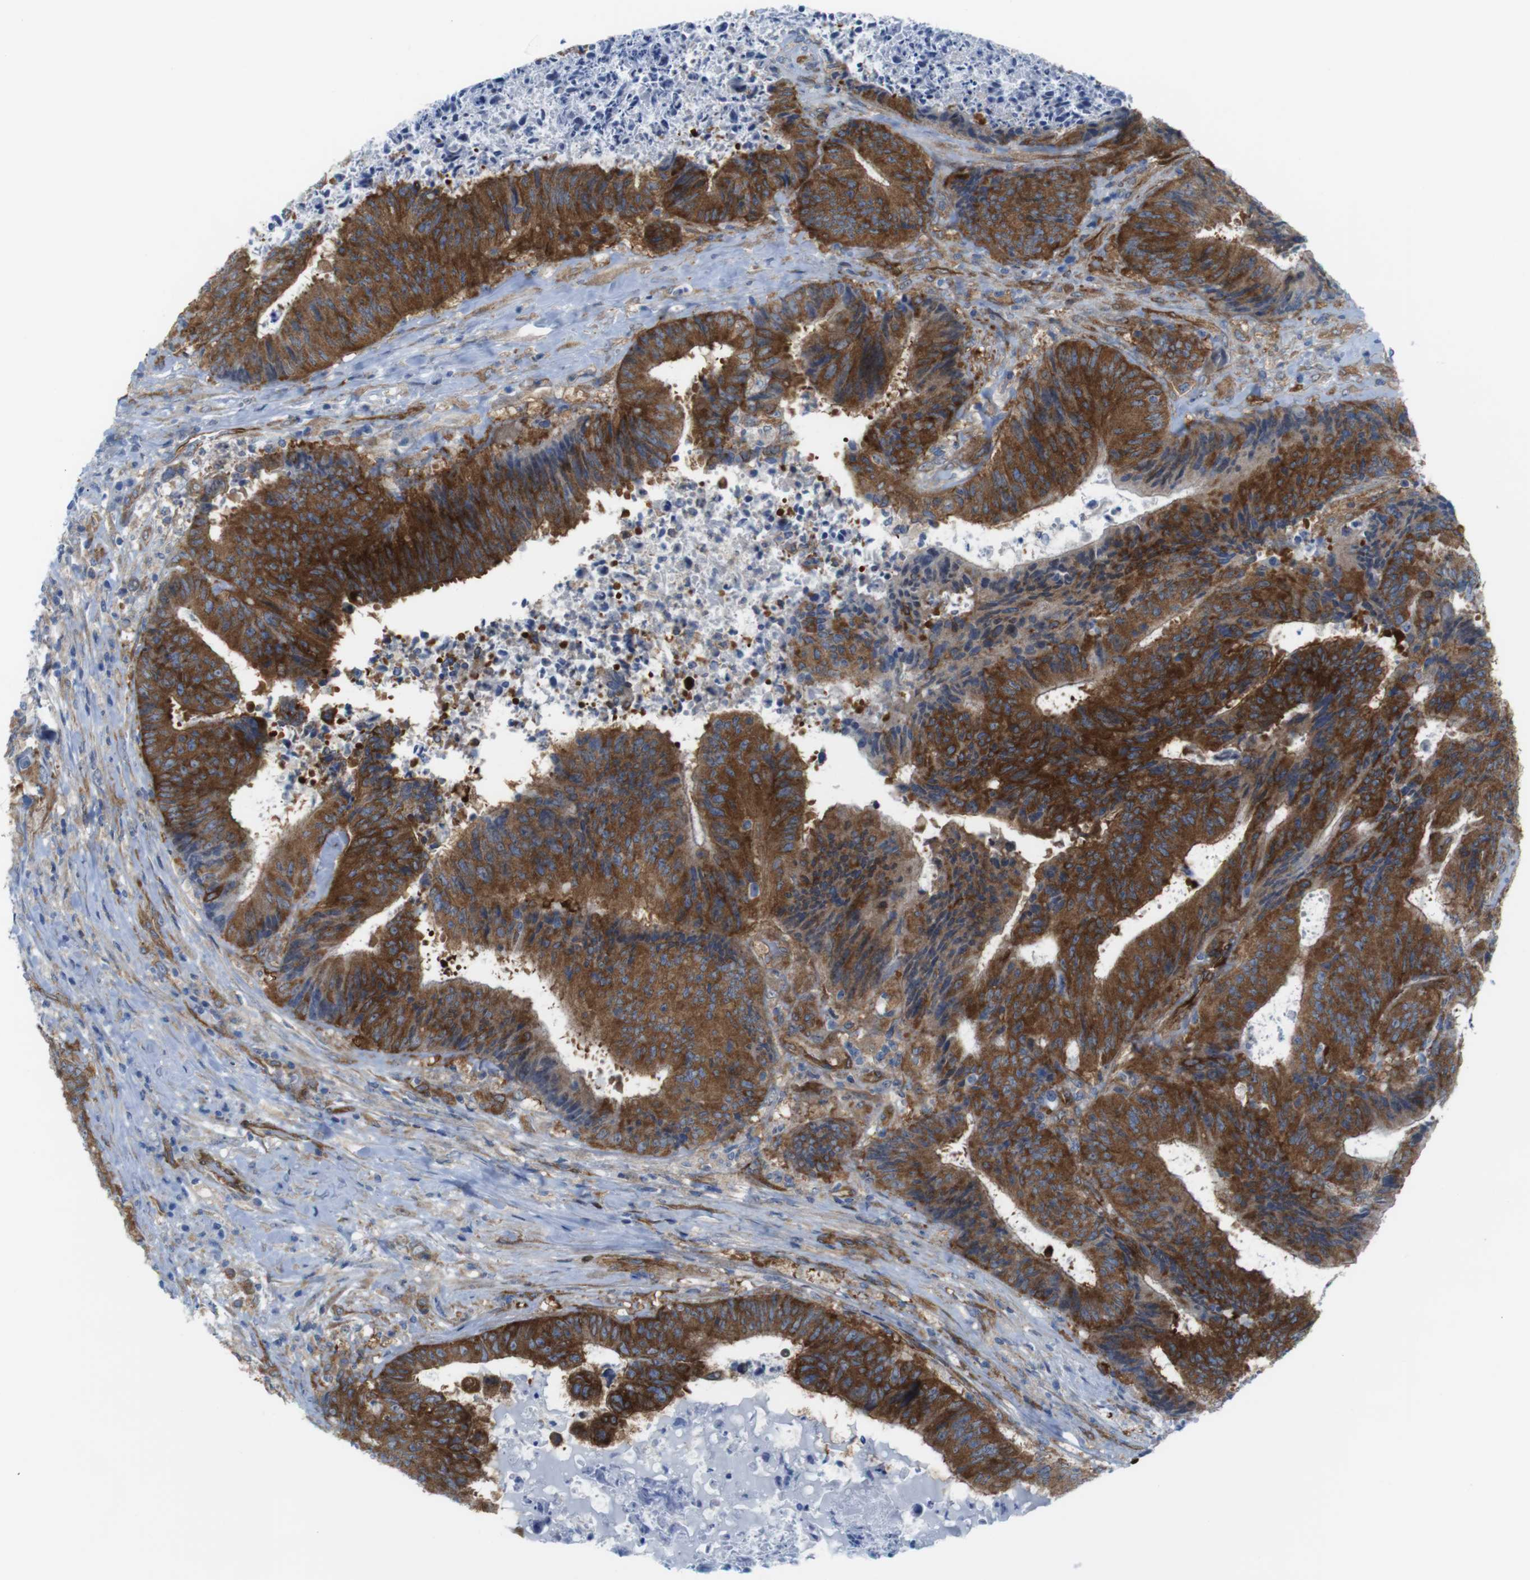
{"staining": {"intensity": "strong", "quantity": ">75%", "location": "cytoplasmic/membranous"}, "tissue": "colorectal cancer", "cell_type": "Tumor cells", "image_type": "cancer", "snomed": [{"axis": "morphology", "description": "Adenocarcinoma, NOS"}, {"axis": "topography", "description": "Rectum"}], "caption": "High-power microscopy captured an immunohistochemistry (IHC) photomicrograph of colorectal cancer (adenocarcinoma), revealing strong cytoplasmic/membranous positivity in about >75% of tumor cells. The staining was performed using DAB, with brown indicating positive protein expression. Nuclei are stained blue with hematoxylin.", "gene": "DIAPH2", "patient": {"sex": "male", "age": 72}}